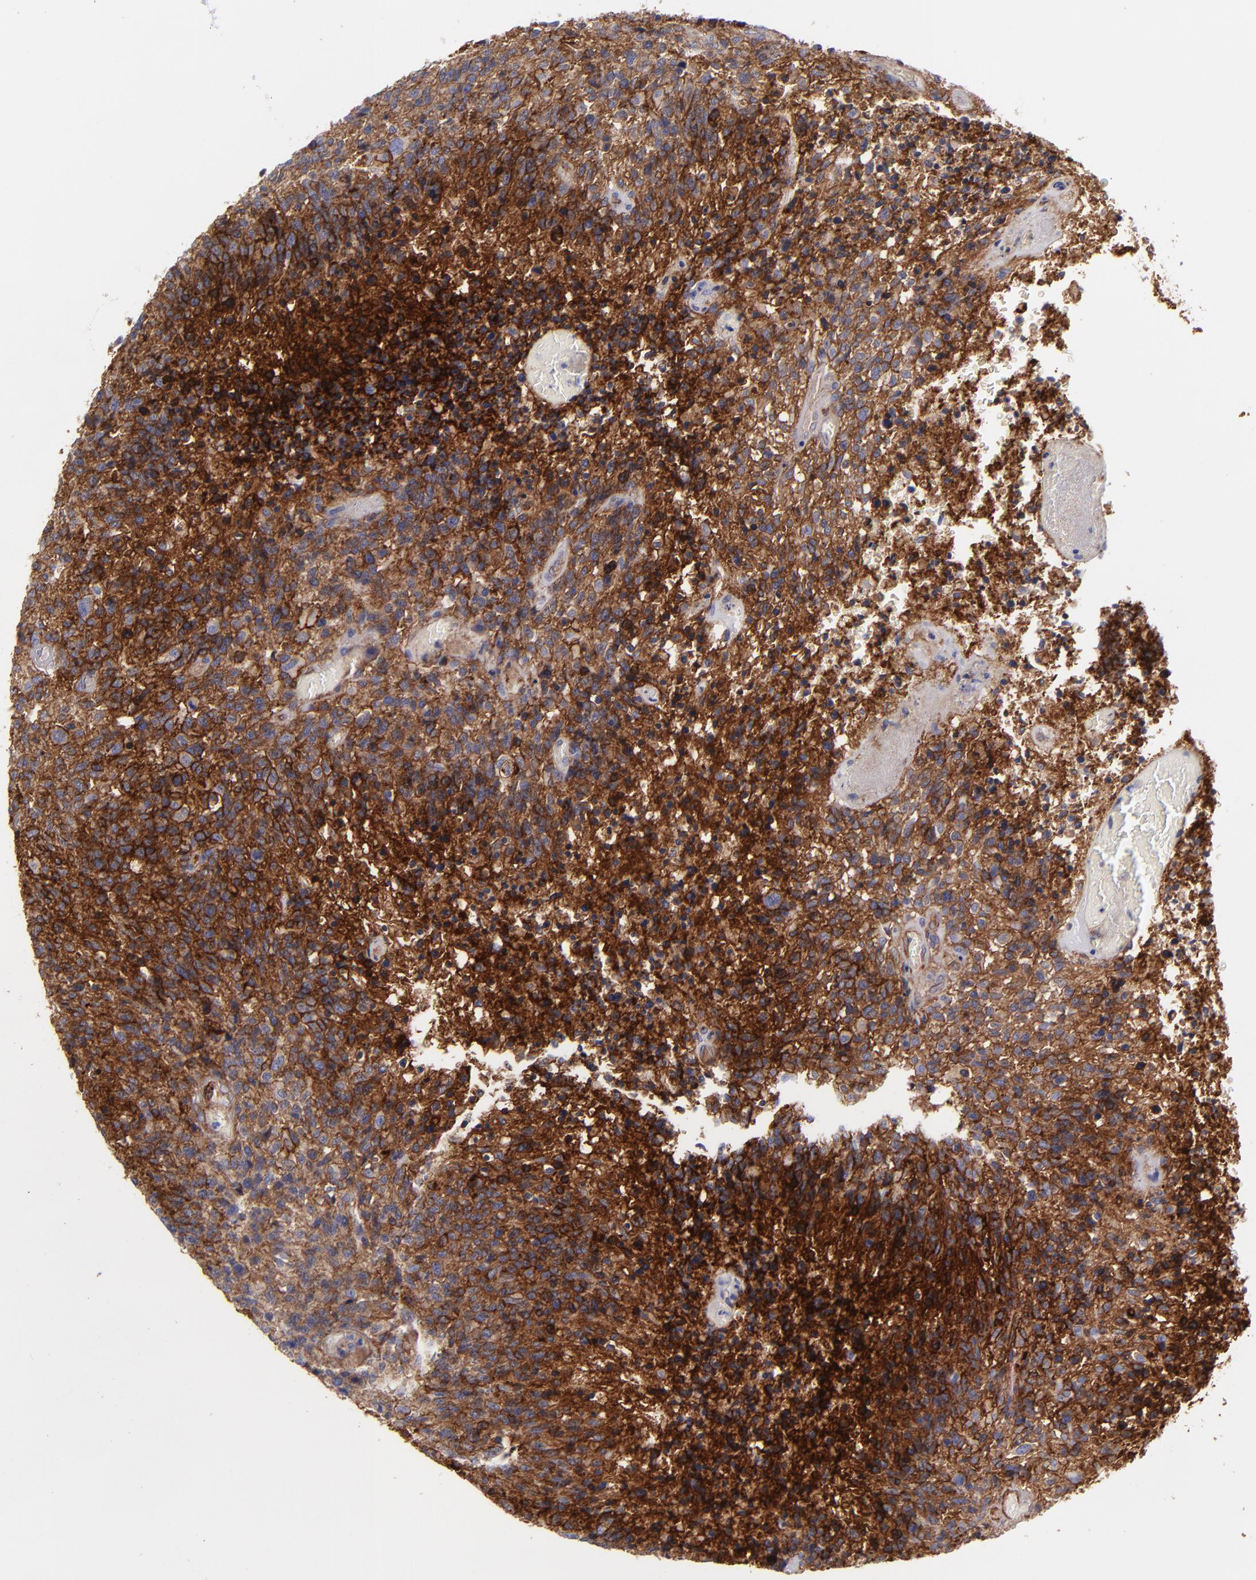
{"staining": {"intensity": "strong", "quantity": ">75%", "location": "cytoplasmic/membranous"}, "tissue": "glioma", "cell_type": "Tumor cells", "image_type": "cancer", "snomed": [{"axis": "morphology", "description": "Glioma, malignant, High grade"}, {"axis": "topography", "description": "Brain"}], "caption": "High-grade glioma (malignant) stained for a protein displays strong cytoplasmic/membranous positivity in tumor cells.", "gene": "BSG", "patient": {"sex": "male", "age": 36}}